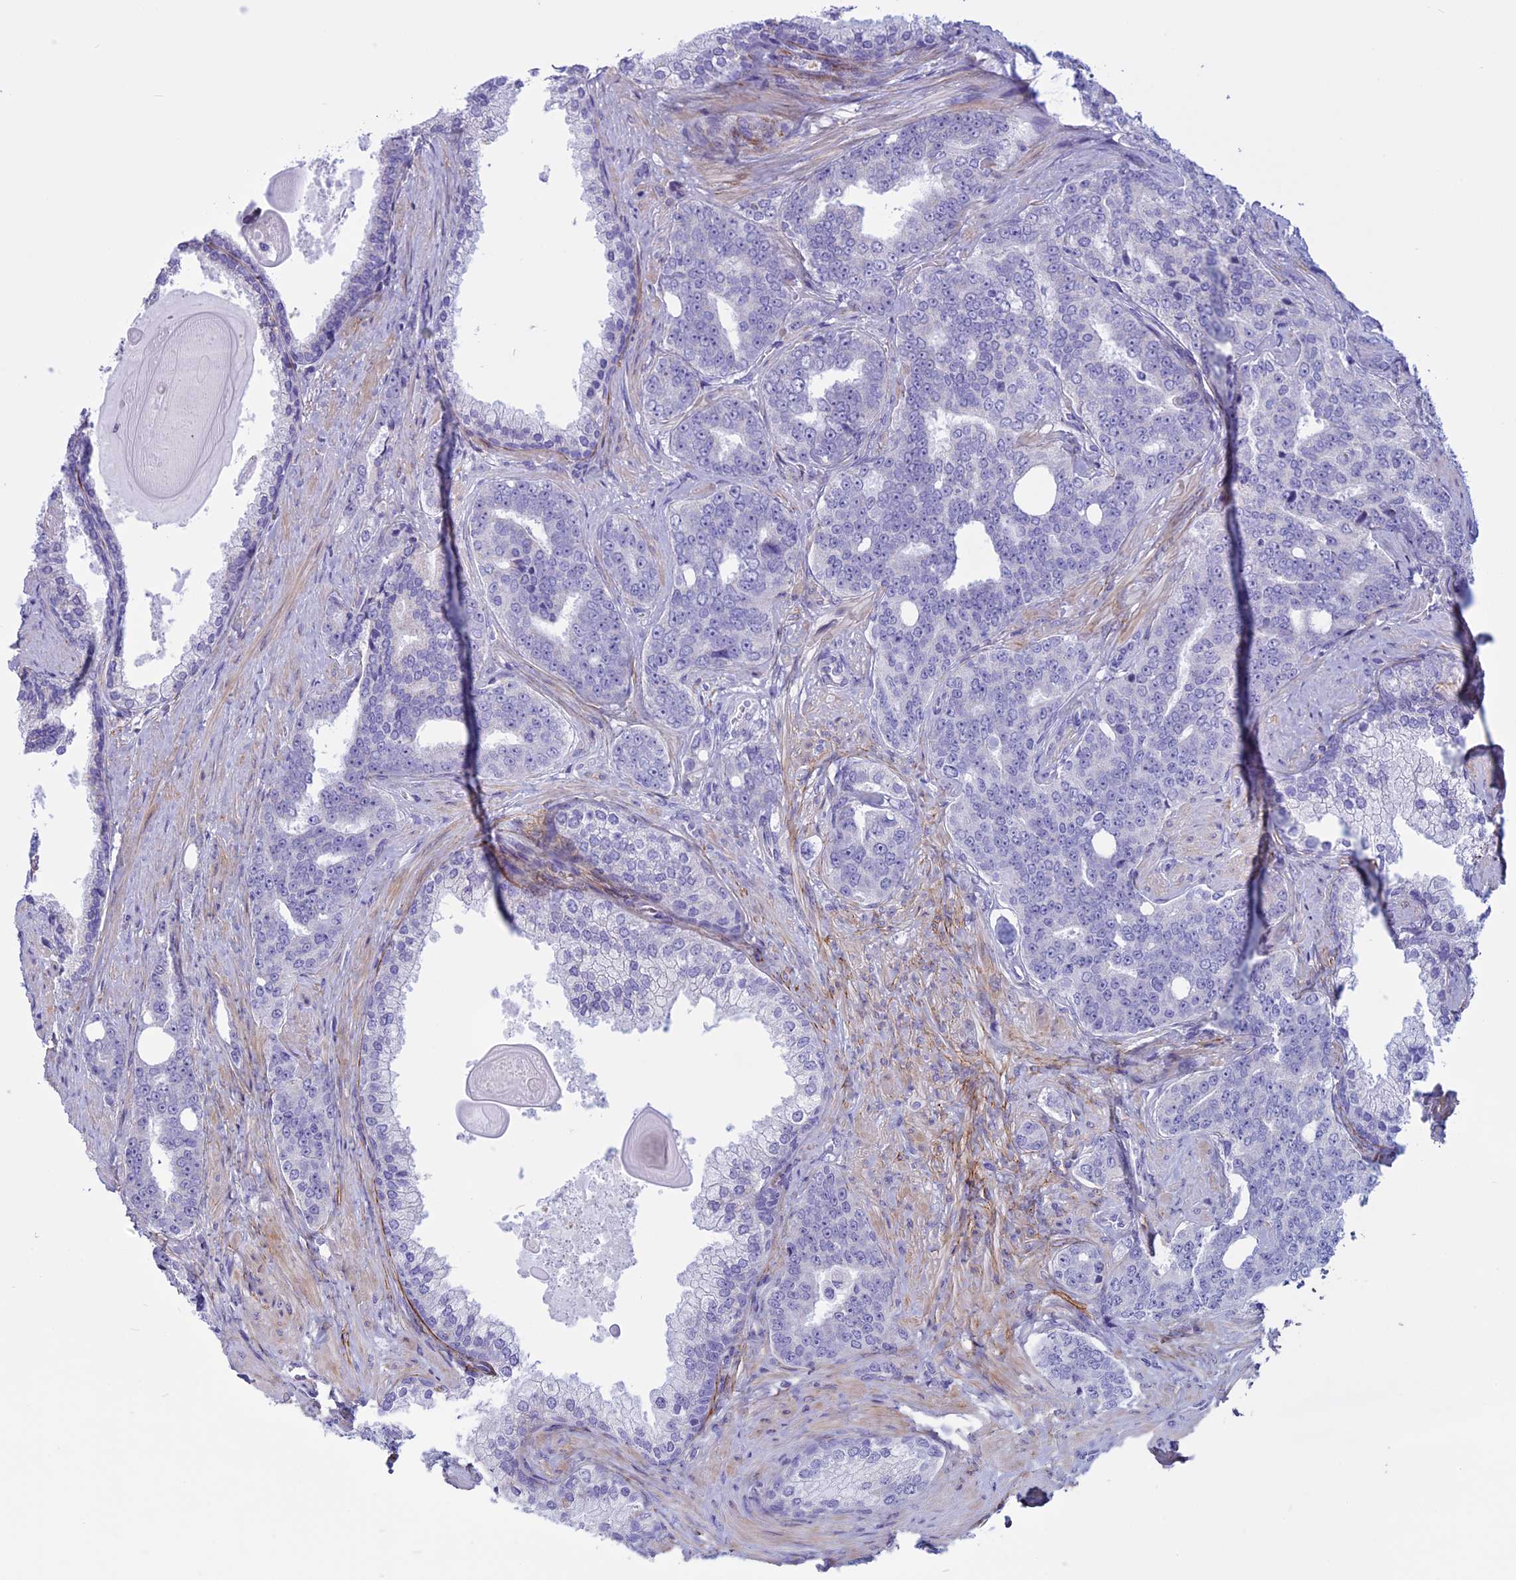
{"staining": {"intensity": "negative", "quantity": "none", "location": "none"}, "tissue": "prostate cancer", "cell_type": "Tumor cells", "image_type": "cancer", "snomed": [{"axis": "morphology", "description": "Adenocarcinoma, High grade"}, {"axis": "topography", "description": "Prostate"}], "caption": "Immunohistochemistry (IHC) of high-grade adenocarcinoma (prostate) displays no expression in tumor cells.", "gene": "SPHKAP", "patient": {"sex": "male", "age": 67}}